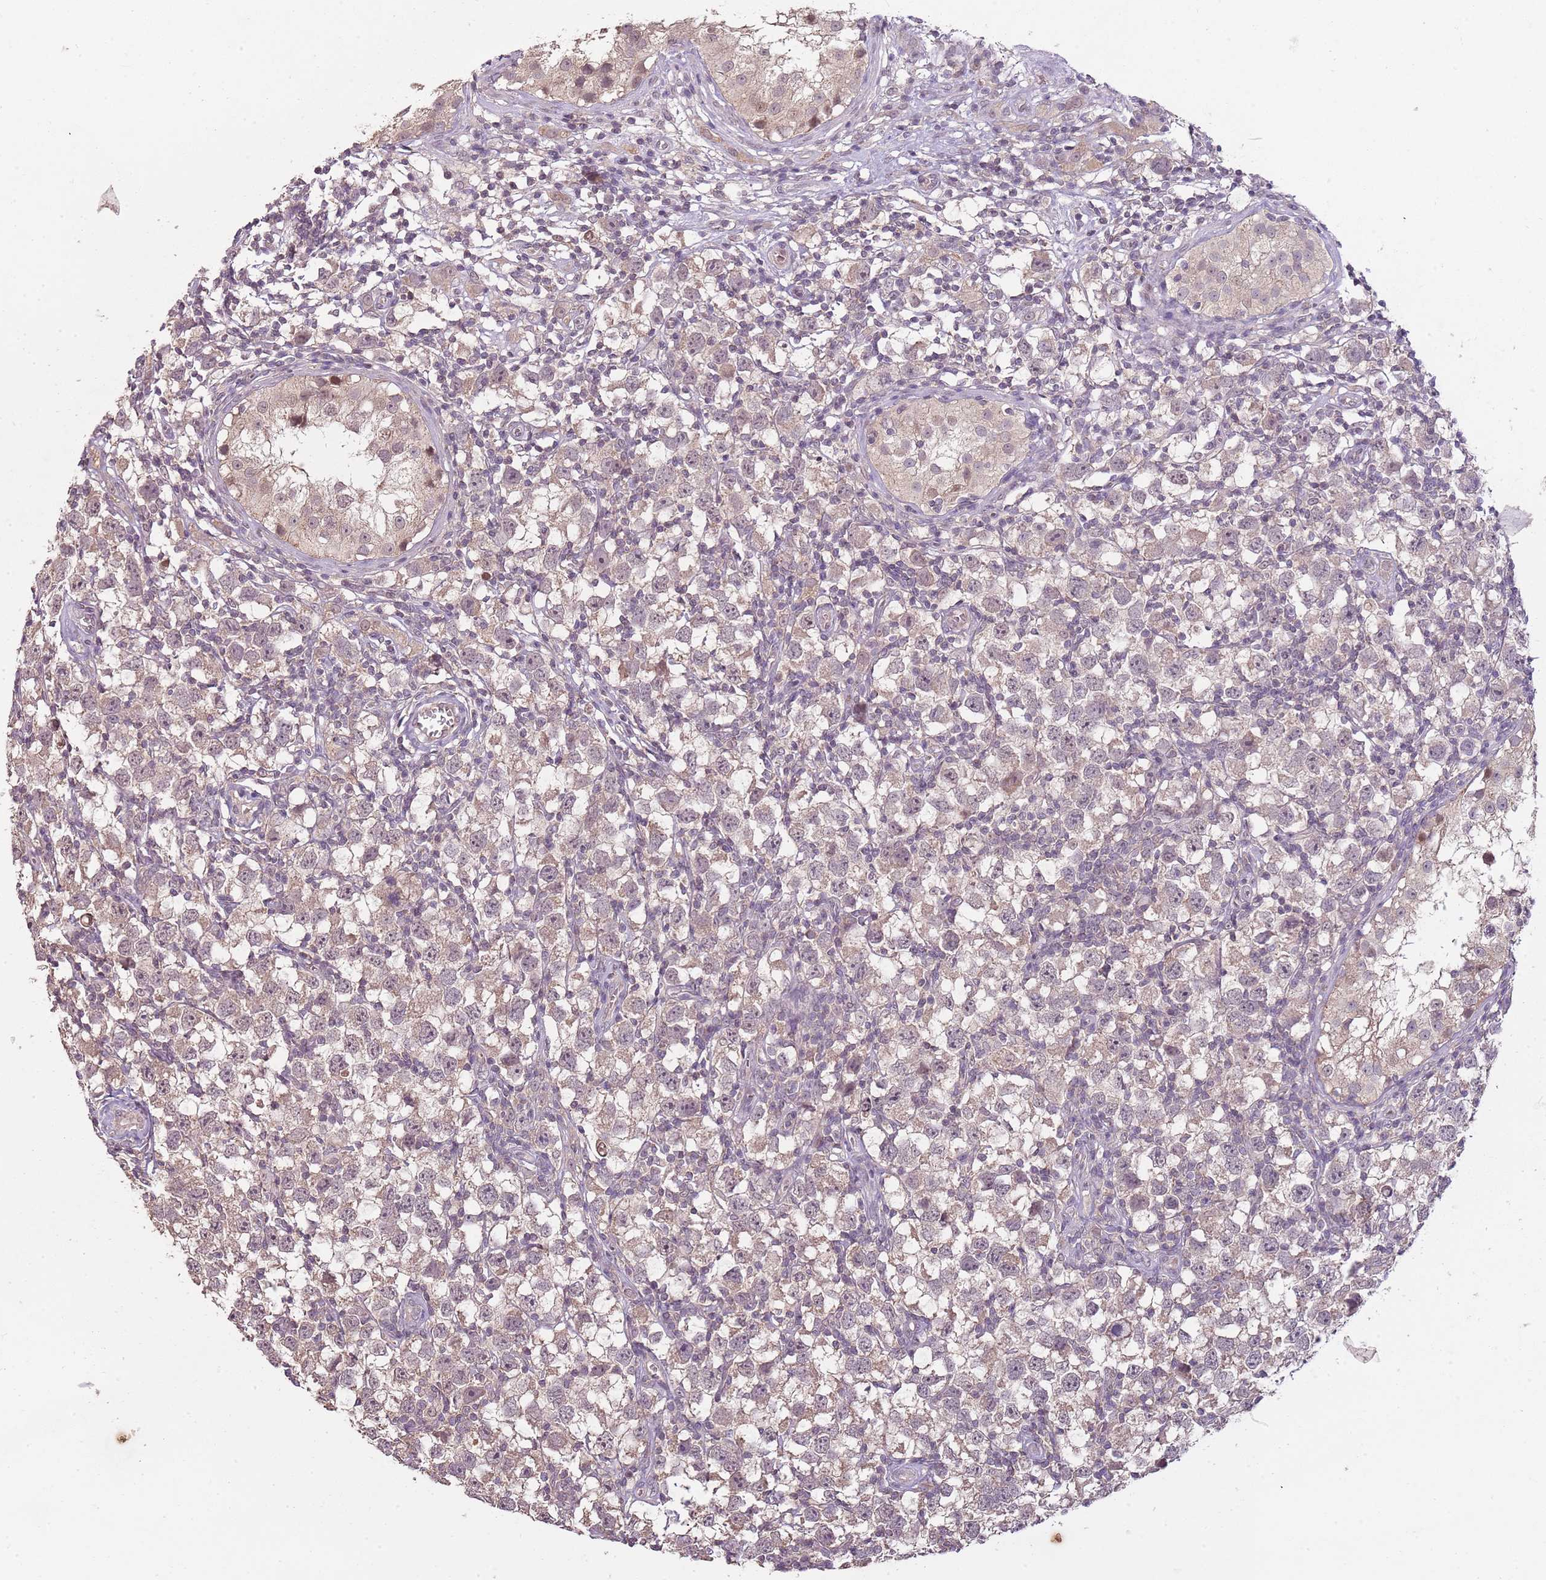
{"staining": {"intensity": "weak", "quantity": ">75%", "location": "cytoplasmic/membranous"}, "tissue": "testis cancer", "cell_type": "Tumor cells", "image_type": "cancer", "snomed": [{"axis": "morphology", "description": "Seminoma, NOS"}, {"axis": "morphology", "description": "Carcinoma, Embryonal, NOS"}, {"axis": "topography", "description": "Testis"}], "caption": "Brown immunohistochemical staining in testis embryonal carcinoma displays weak cytoplasmic/membranous positivity in about >75% of tumor cells. (DAB = brown stain, brightfield microscopy at high magnification).", "gene": "TEKT4", "patient": {"sex": "male", "age": 29}}